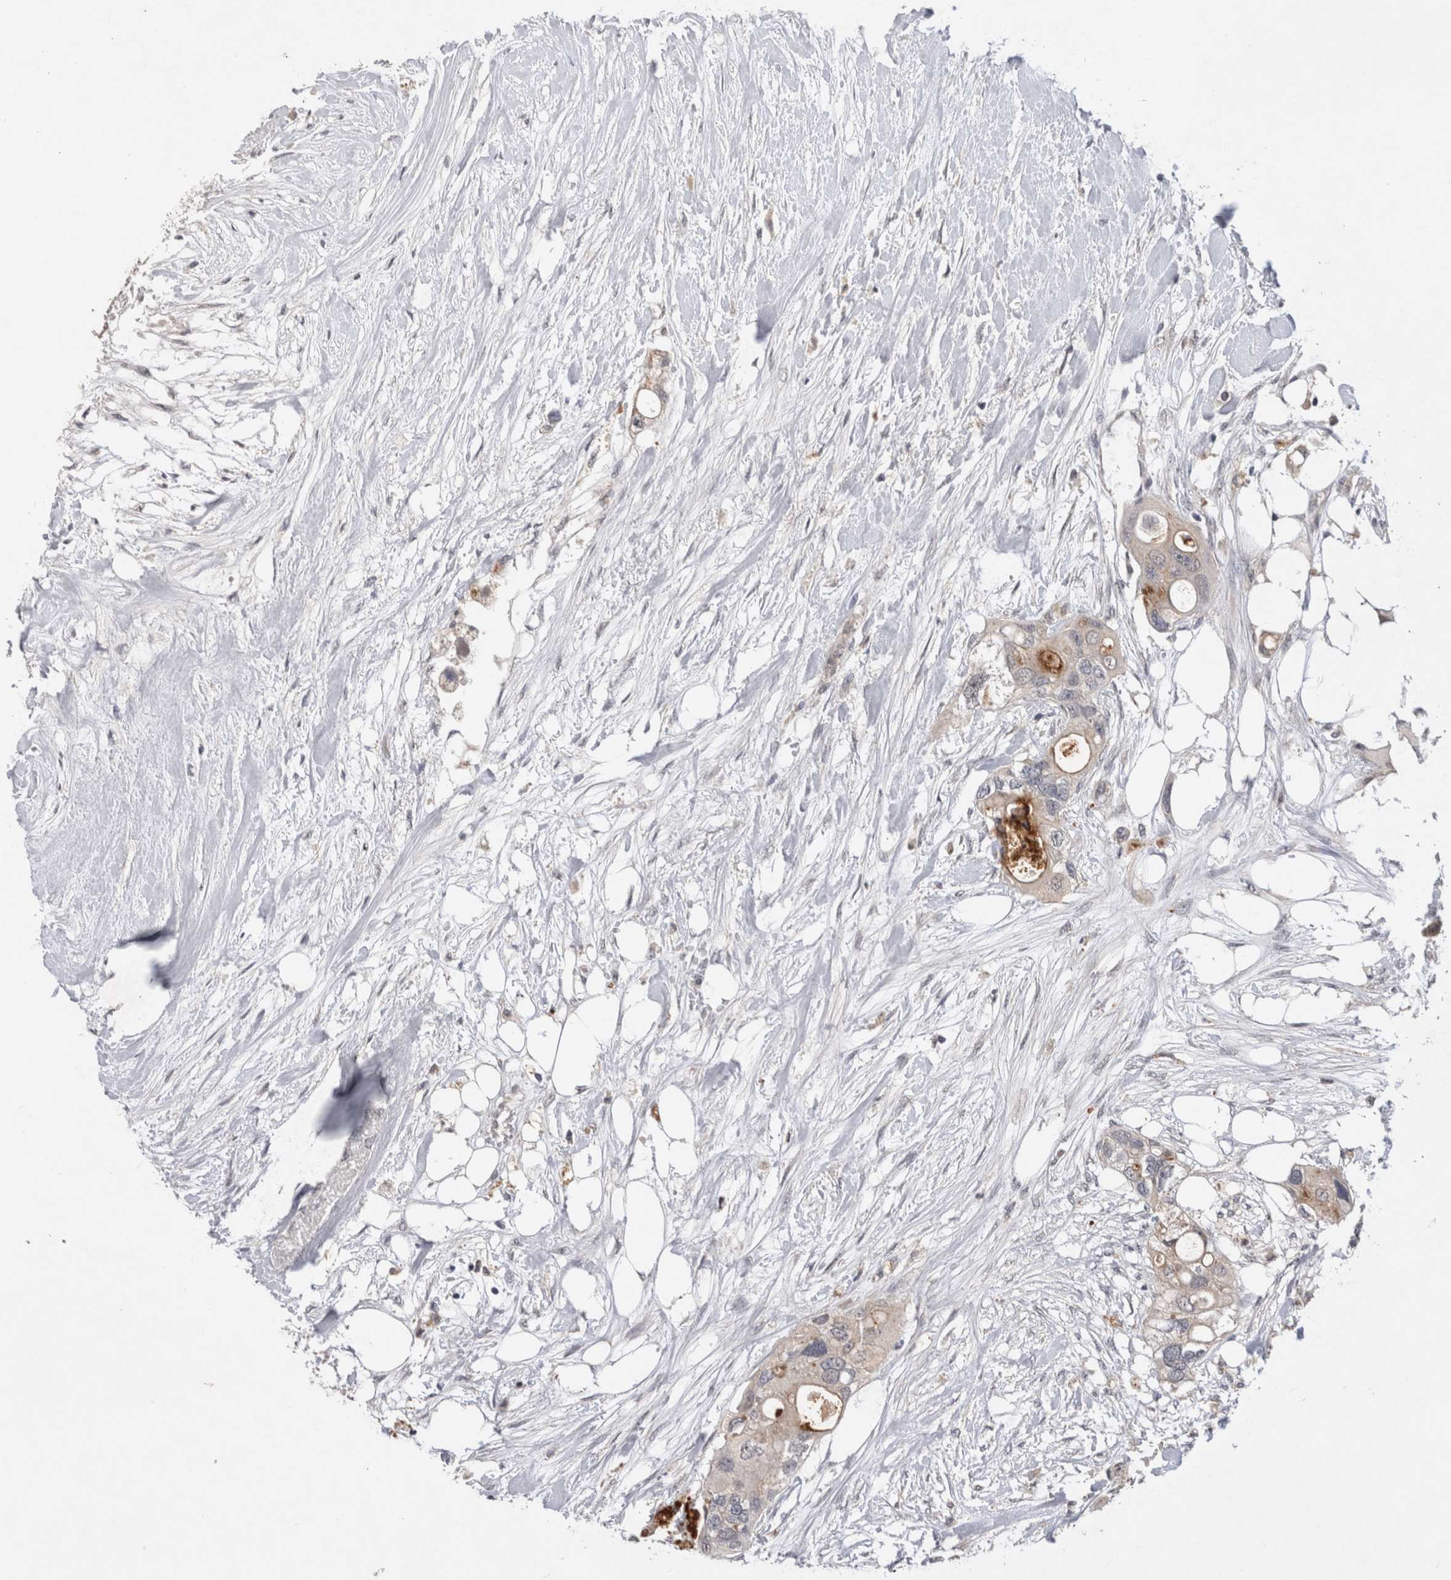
{"staining": {"intensity": "negative", "quantity": "none", "location": "none"}, "tissue": "colorectal cancer", "cell_type": "Tumor cells", "image_type": "cancer", "snomed": [{"axis": "morphology", "description": "Adenocarcinoma, NOS"}, {"axis": "topography", "description": "Colon"}], "caption": "Immunohistochemistry (IHC) histopathology image of adenocarcinoma (colorectal) stained for a protein (brown), which displays no expression in tumor cells. (Immunohistochemistry, brightfield microscopy, high magnification).", "gene": "RASSF3", "patient": {"sex": "female", "age": 57}}